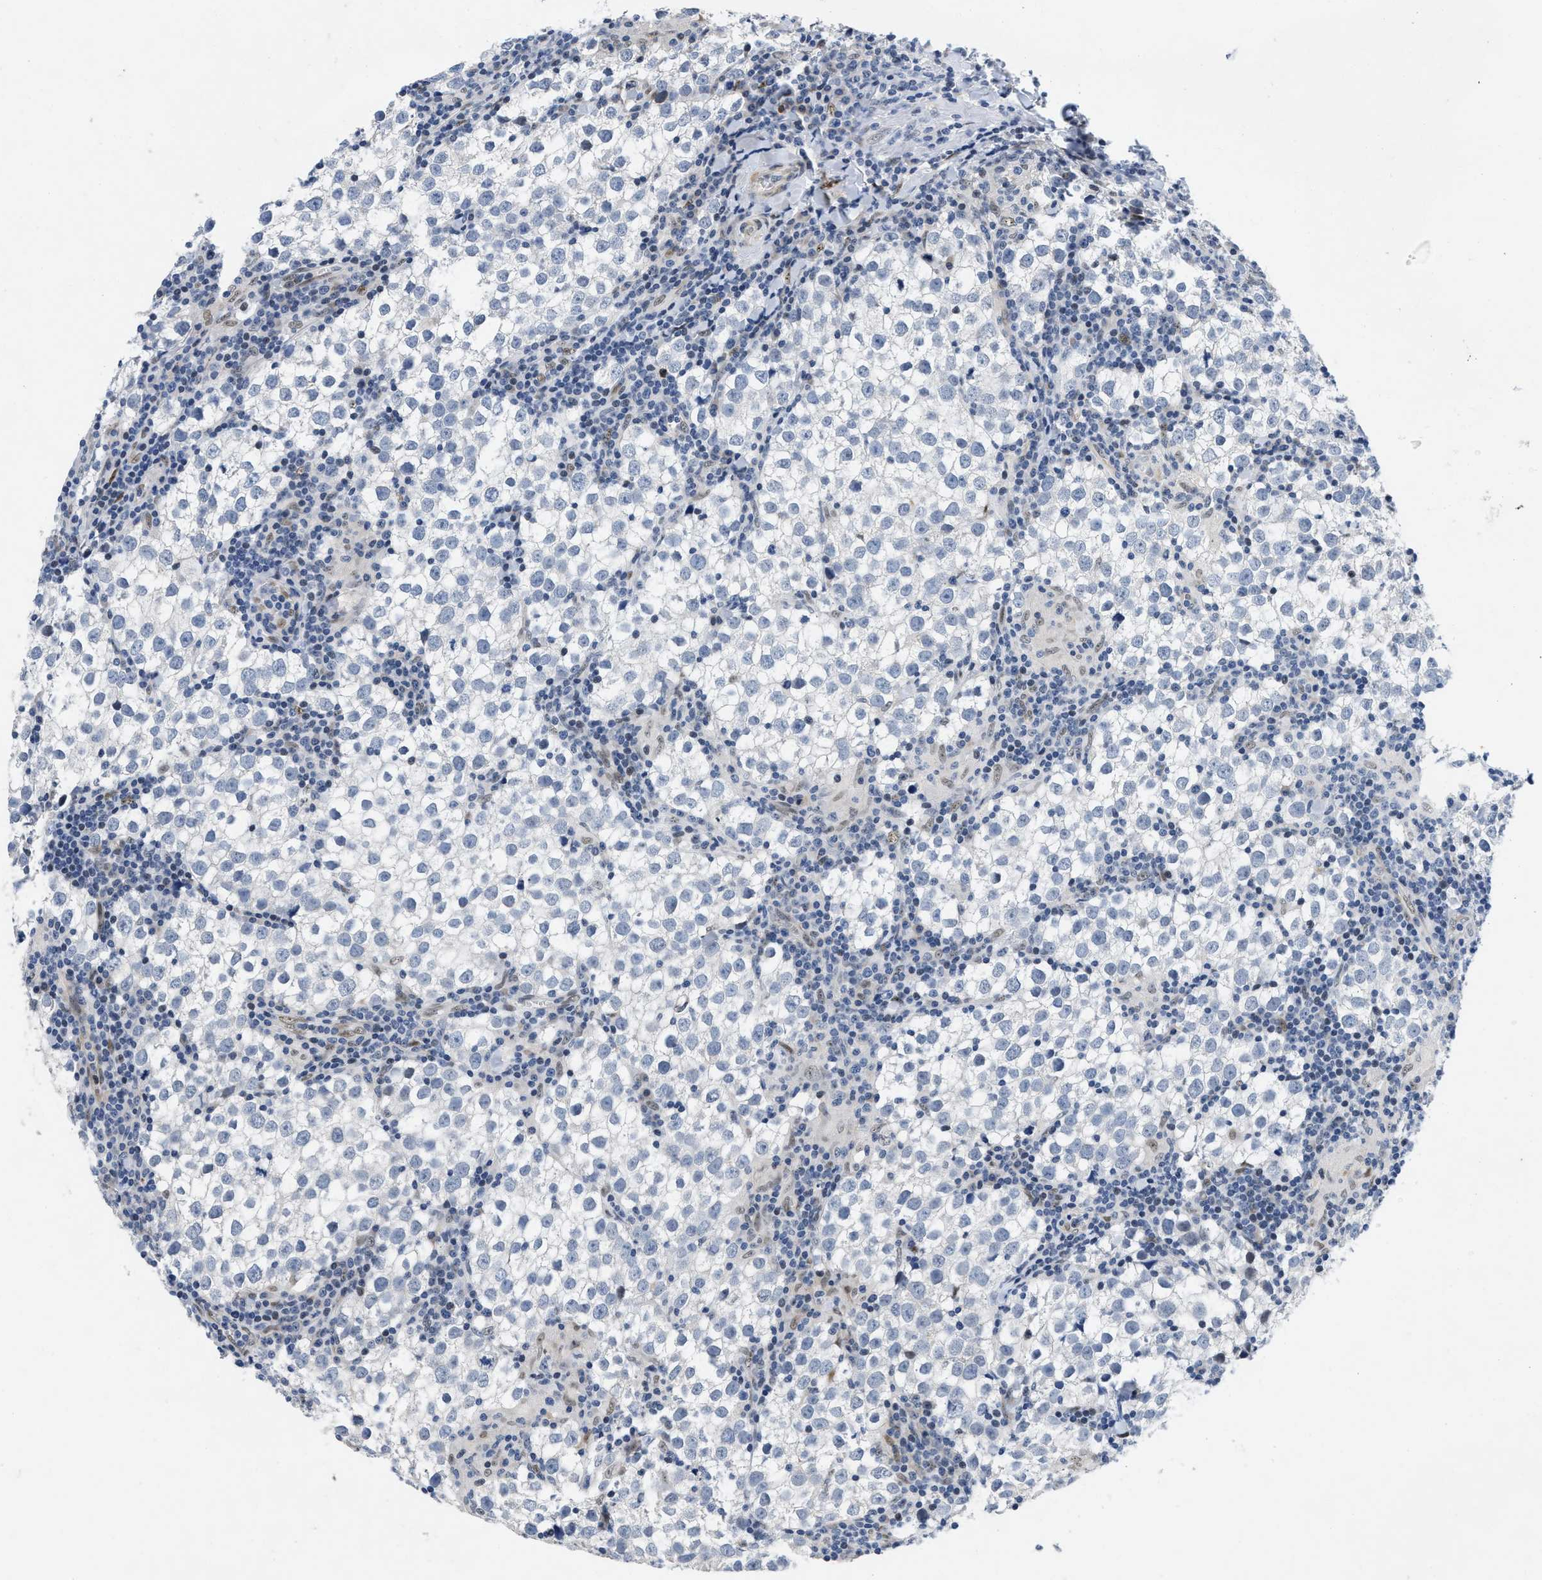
{"staining": {"intensity": "negative", "quantity": "none", "location": "none"}, "tissue": "testis cancer", "cell_type": "Tumor cells", "image_type": "cancer", "snomed": [{"axis": "morphology", "description": "Seminoma, NOS"}, {"axis": "morphology", "description": "Carcinoma, Embryonal, NOS"}, {"axis": "topography", "description": "Testis"}], "caption": "Tumor cells show no significant staining in testis cancer (embryonal carcinoma). (Stains: DAB immunohistochemistry with hematoxylin counter stain, Microscopy: brightfield microscopy at high magnification).", "gene": "VIP", "patient": {"sex": "male", "age": 36}}